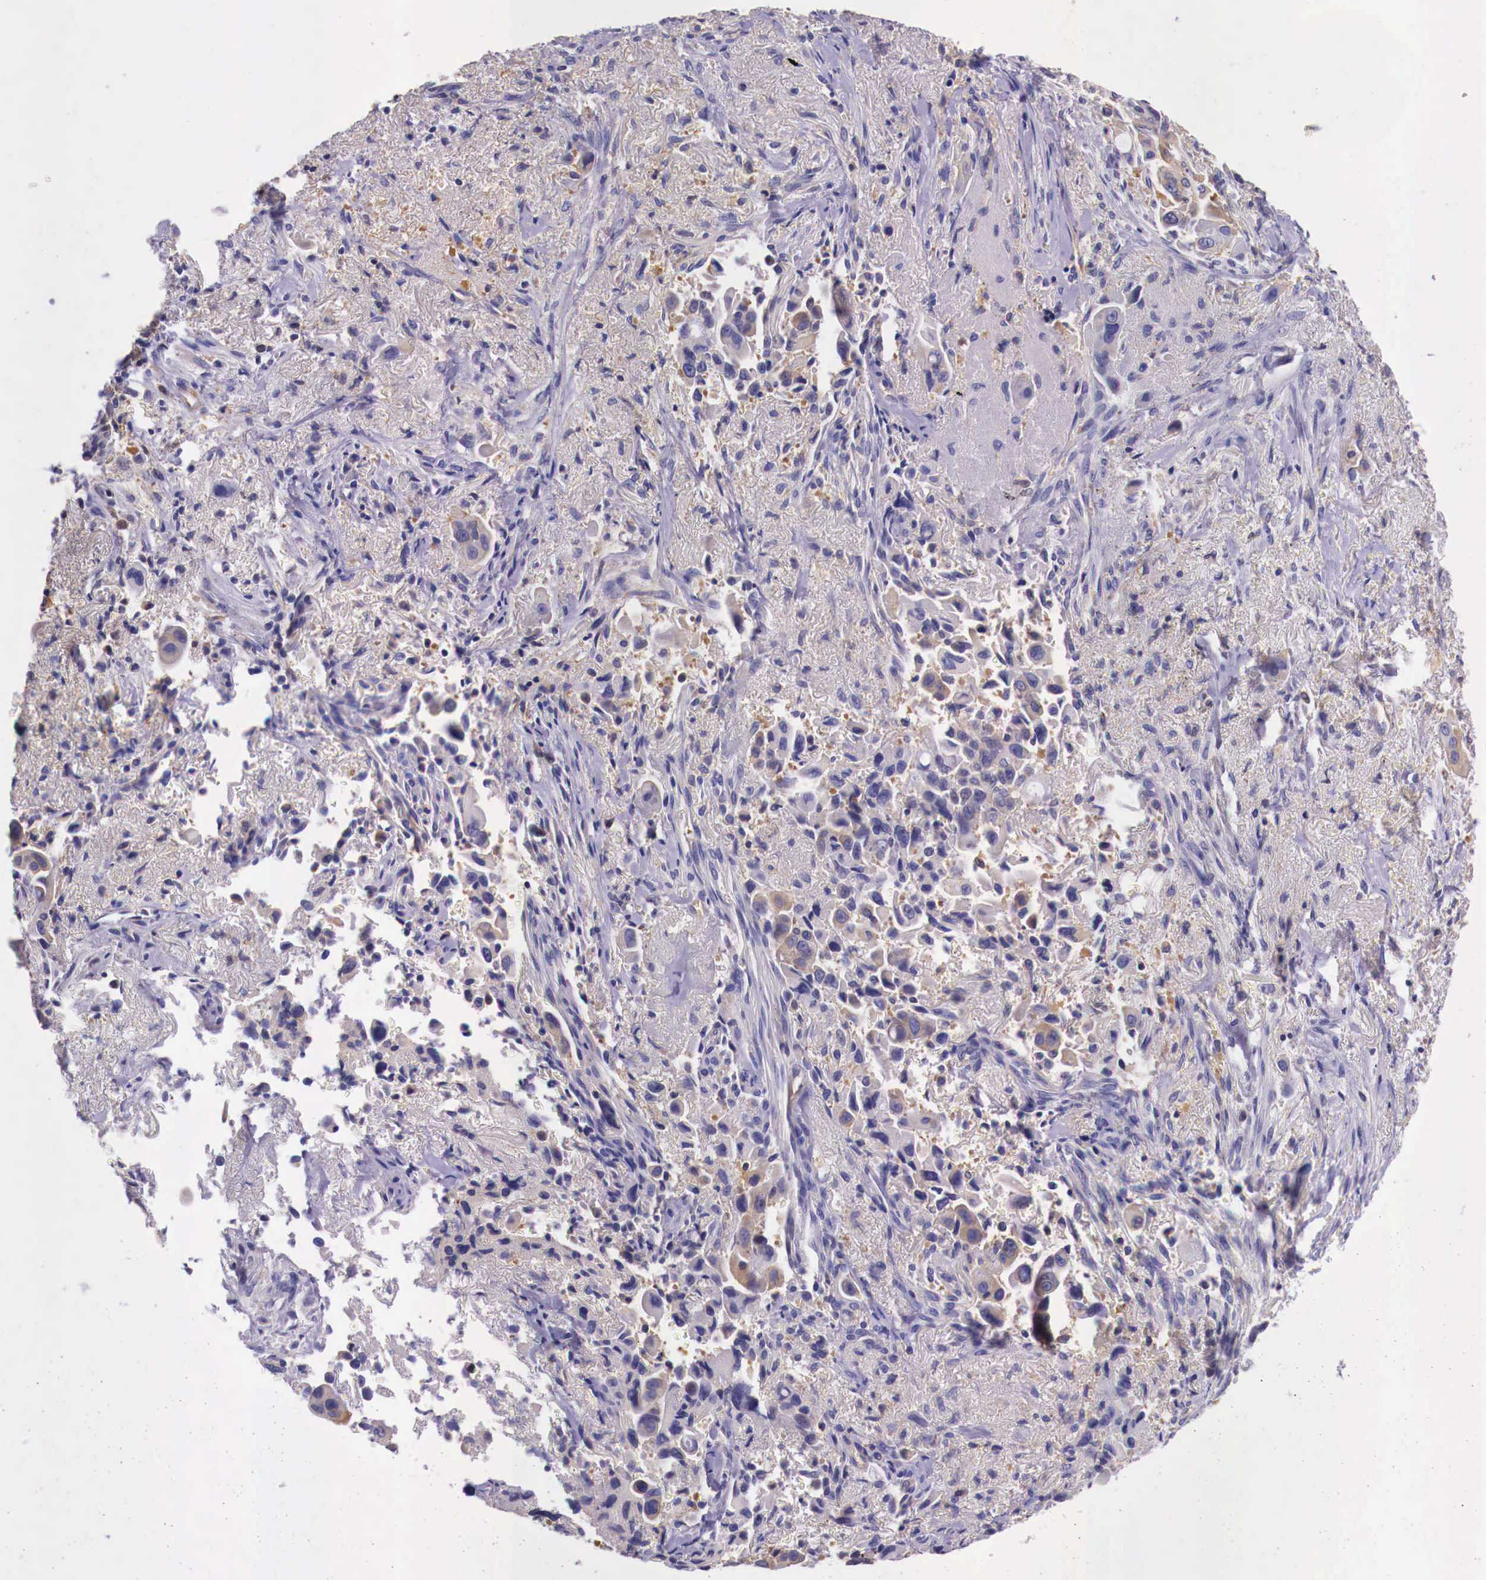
{"staining": {"intensity": "weak", "quantity": ">75%", "location": "cytoplasmic/membranous"}, "tissue": "lung cancer", "cell_type": "Tumor cells", "image_type": "cancer", "snomed": [{"axis": "morphology", "description": "Adenocarcinoma, NOS"}, {"axis": "topography", "description": "Lung"}], "caption": "Immunohistochemical staining of lung cancer demonstrates weak cytoplasmic/membranous protein positivity in approximately >75% of tumor cells. Immunohistochemistry stains the protein in brown and the nuclei are stained blue.", "gene": "GRIPAP1", "patient": {"sex": "male", "age": 68}}